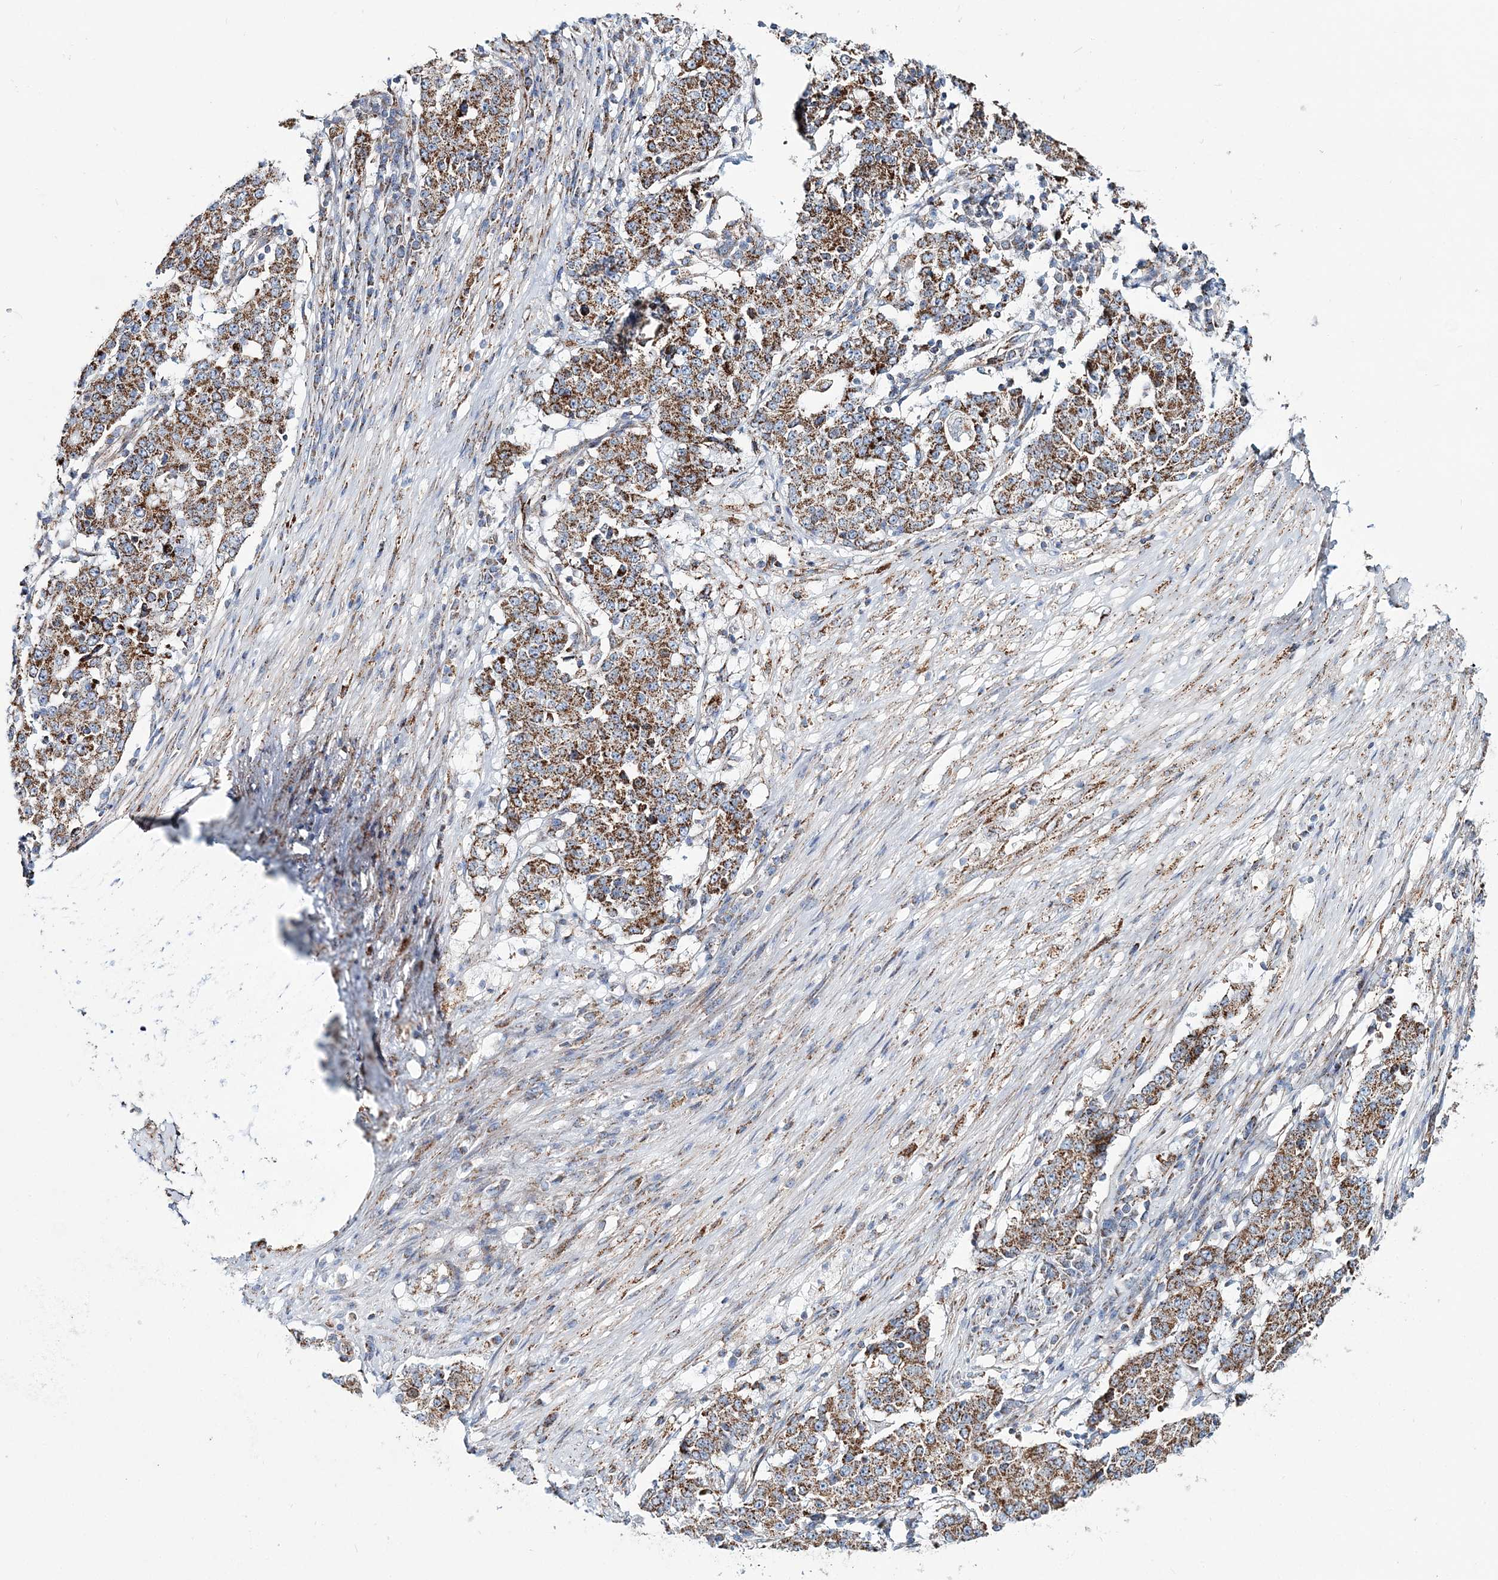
{"staining": {"intensity": "moderate", "quantity": ">75%", "location": "cytoplasmic/membranous"}, "tissue": "stomach cancer", "cell_type": "Tumor cells", "image_type": "cancer", "snomed": [{"axis": "morphology", "description": "Adenocarcinoma, NOS"}, {"axis": "topography", "description": "Stomach"}], "caption": "Tumor cells show medium levels of moderate cytoplasmic/membranous positivity in approximately >75% of cells in human stomach cancer.", "gene": "ARHGAP6", "patient": {"sex": "male", "age": 59}}